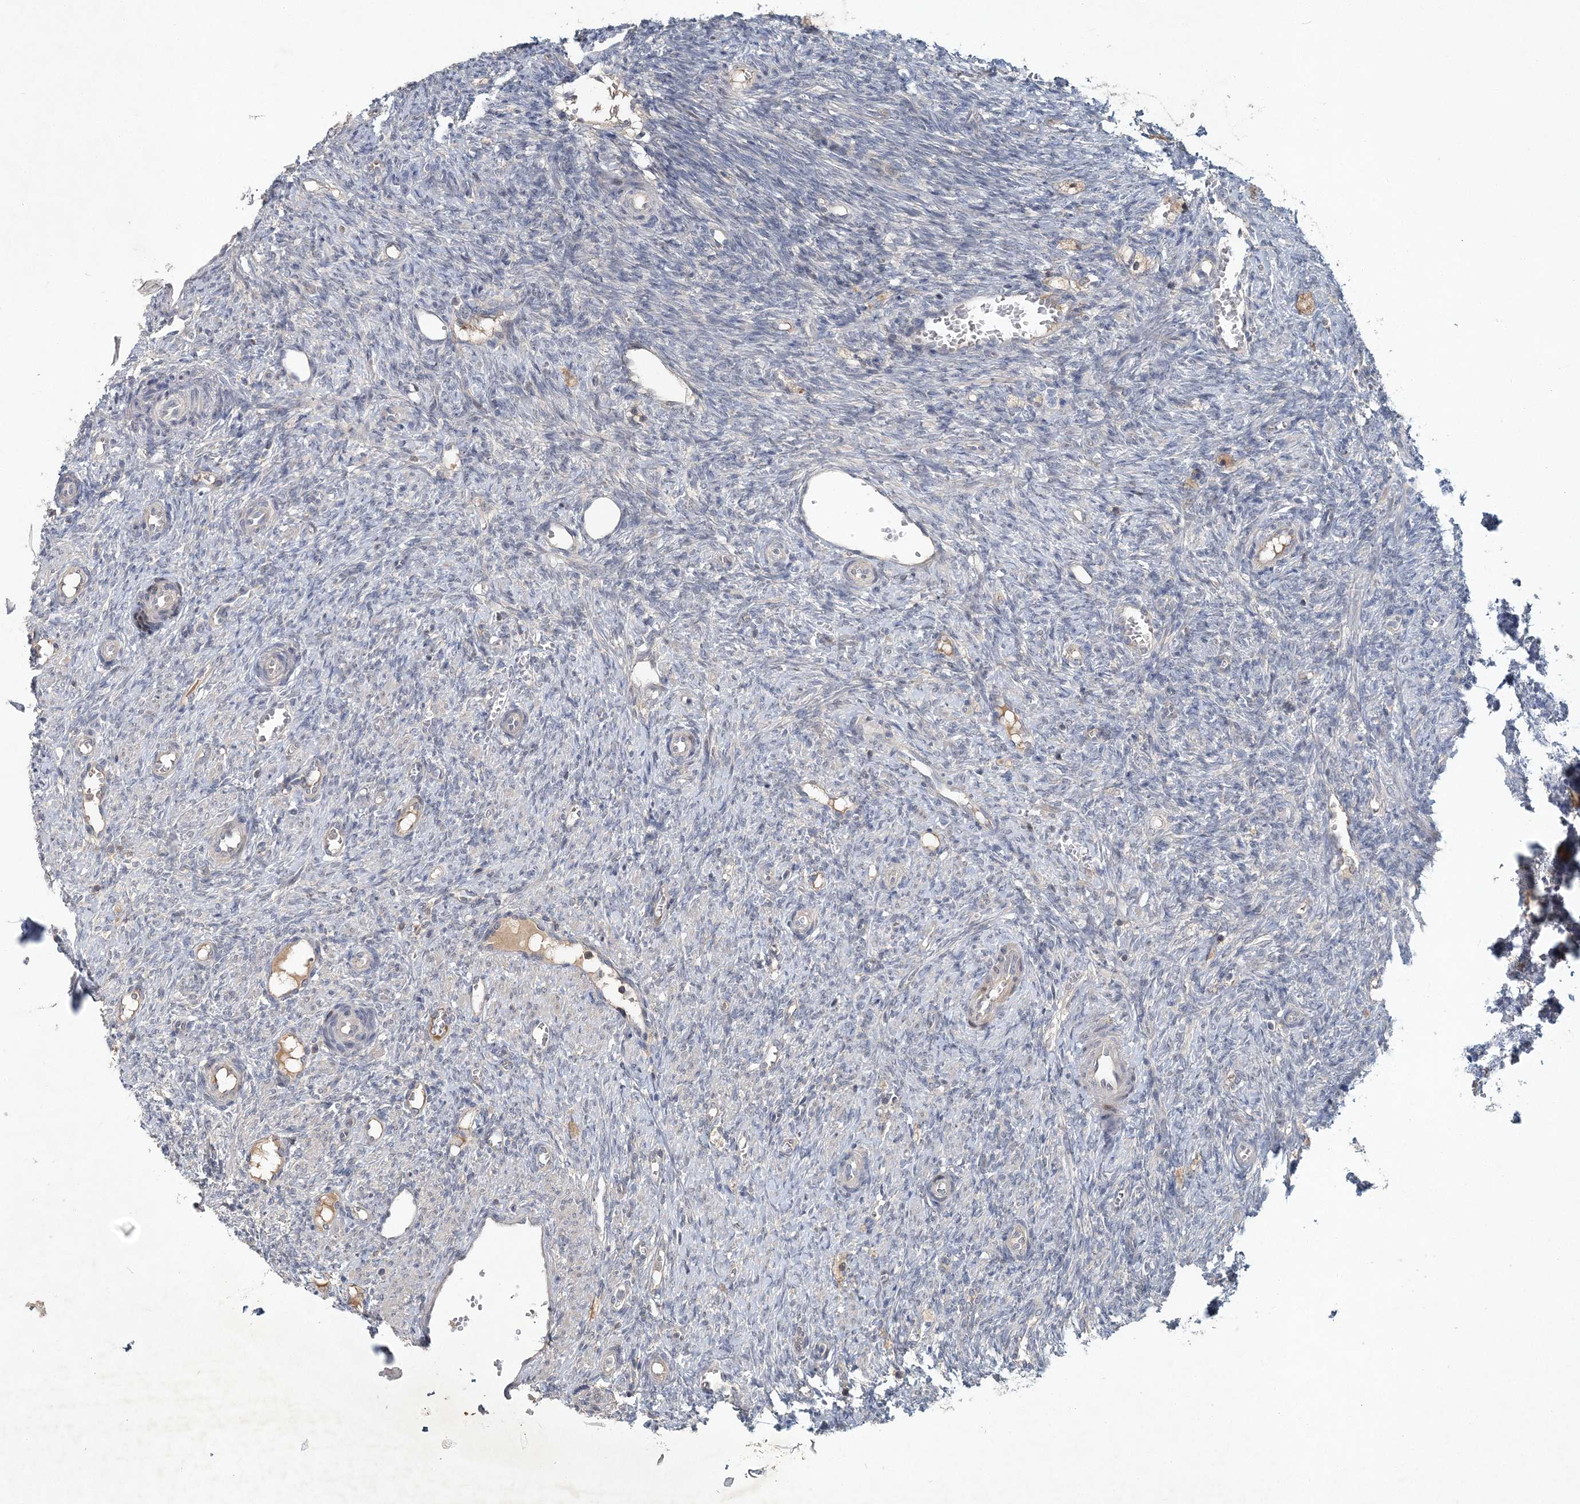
{"staining": {"intensity": "negative", "quantity": "none", "location": "none"}, "tissue": "ovary", "cell_type": "Ovarian stroma cells", "image_type": "normal", "snomed": [{"axis": "morphology", "description": "Normal tissue, NOS"}, {"axis": "topography", "description": "Ovary"}], "caption": "DAB immunohistochemical staining of benign human ovary reveals no significant expression in ovarian stroma cells.", "gene": "RNF25", "patient": {"sex": "female", "age": 41}}